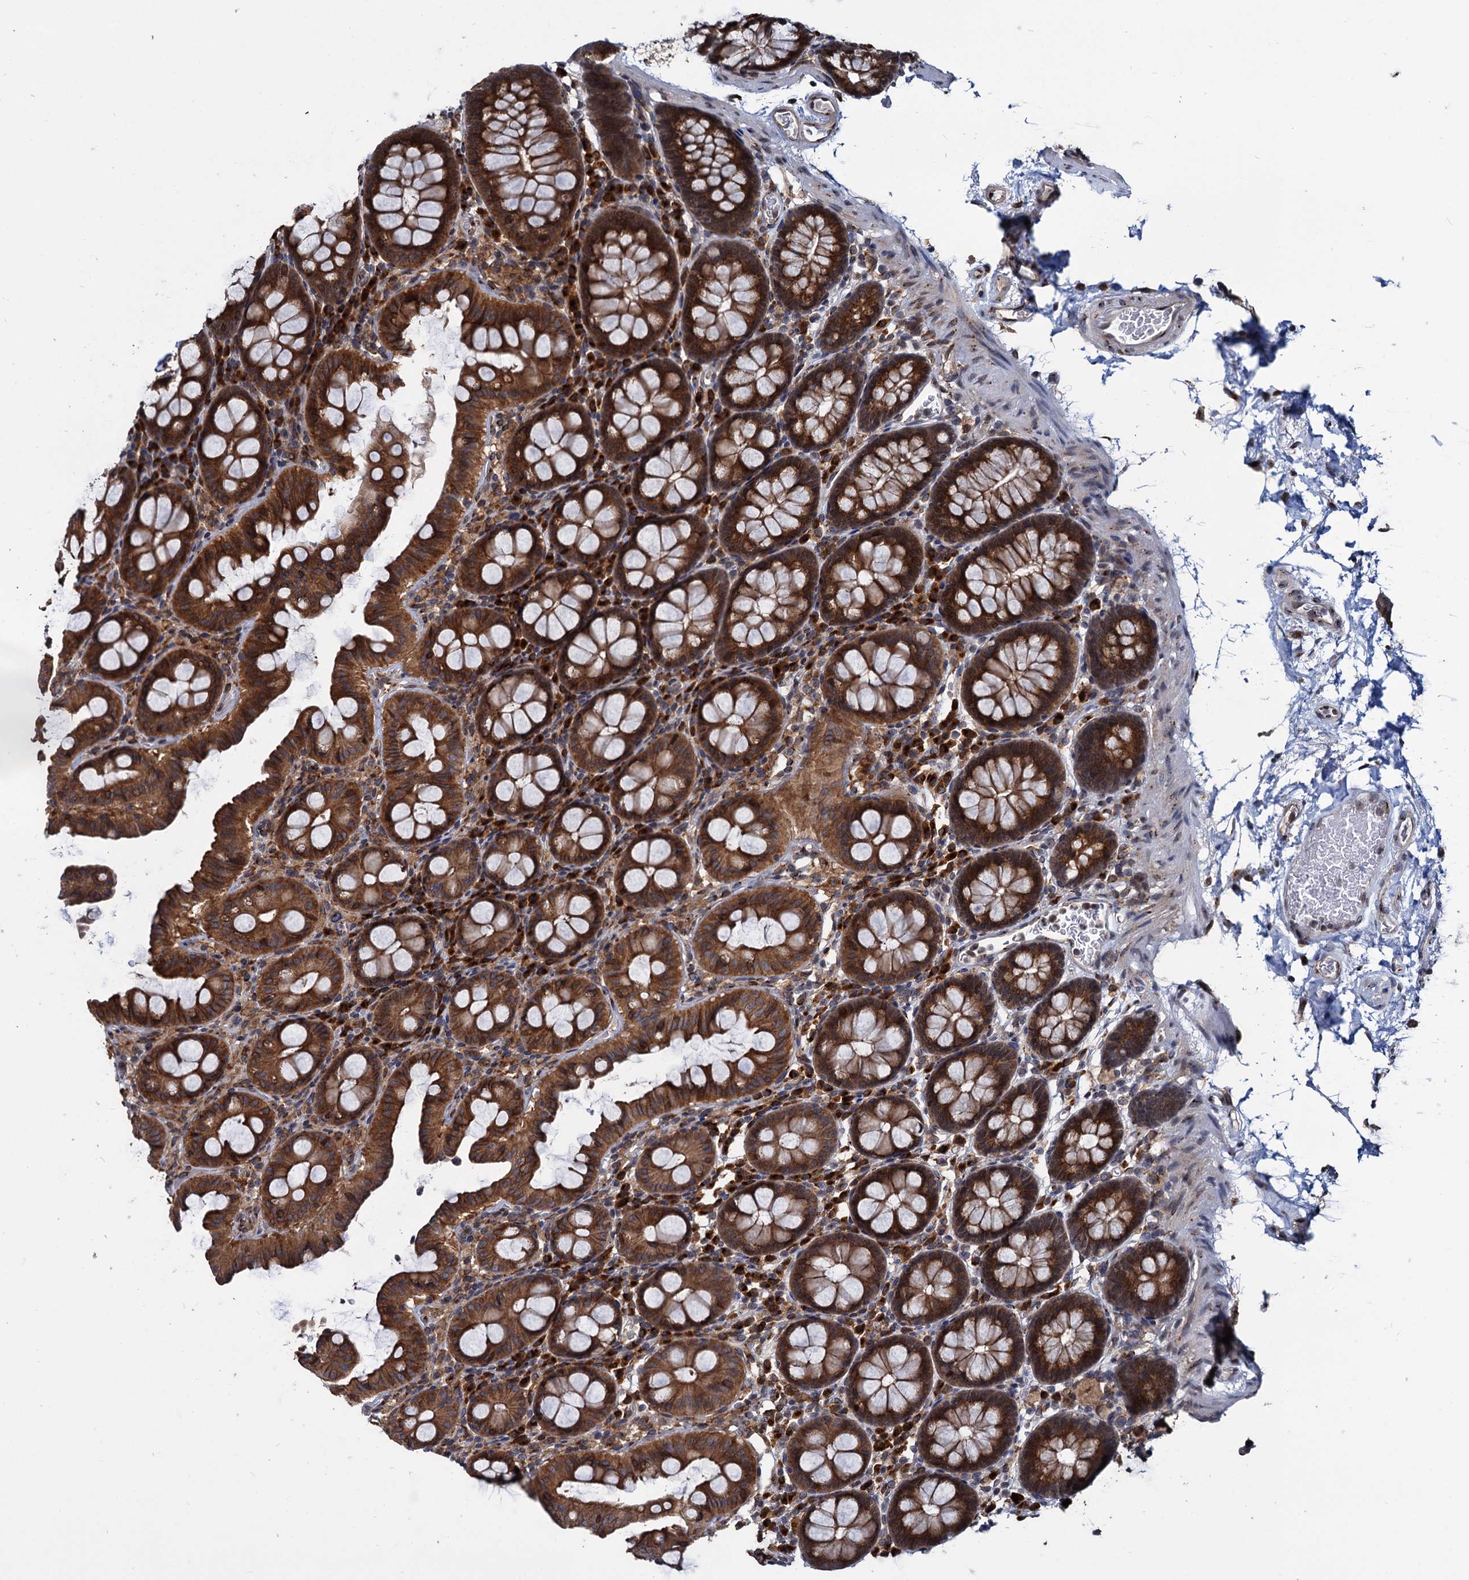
{"staining": {"intensity": "strong", "quantity": "25%-75%", "location": "cytoplasmic/membranous,nuclear"}, "tissue": "colon", "cell_type": "Endothelial cells", "image_type": "normal", "snomed": [{"axis": "morphology", "description": "Normal tissue, NOS"}, {"axis": "topography", "description": "Colon"}], "caption": "The immunohistochemical stain shows strong cytoplasmic/membranous,nuclear positivity in endothelial cells of benign colon. (DAB = brown stain, brightfield microscopy at high magnification).", "gene": "SAAL1", "patient": {"sex": "male", "age": 75}}